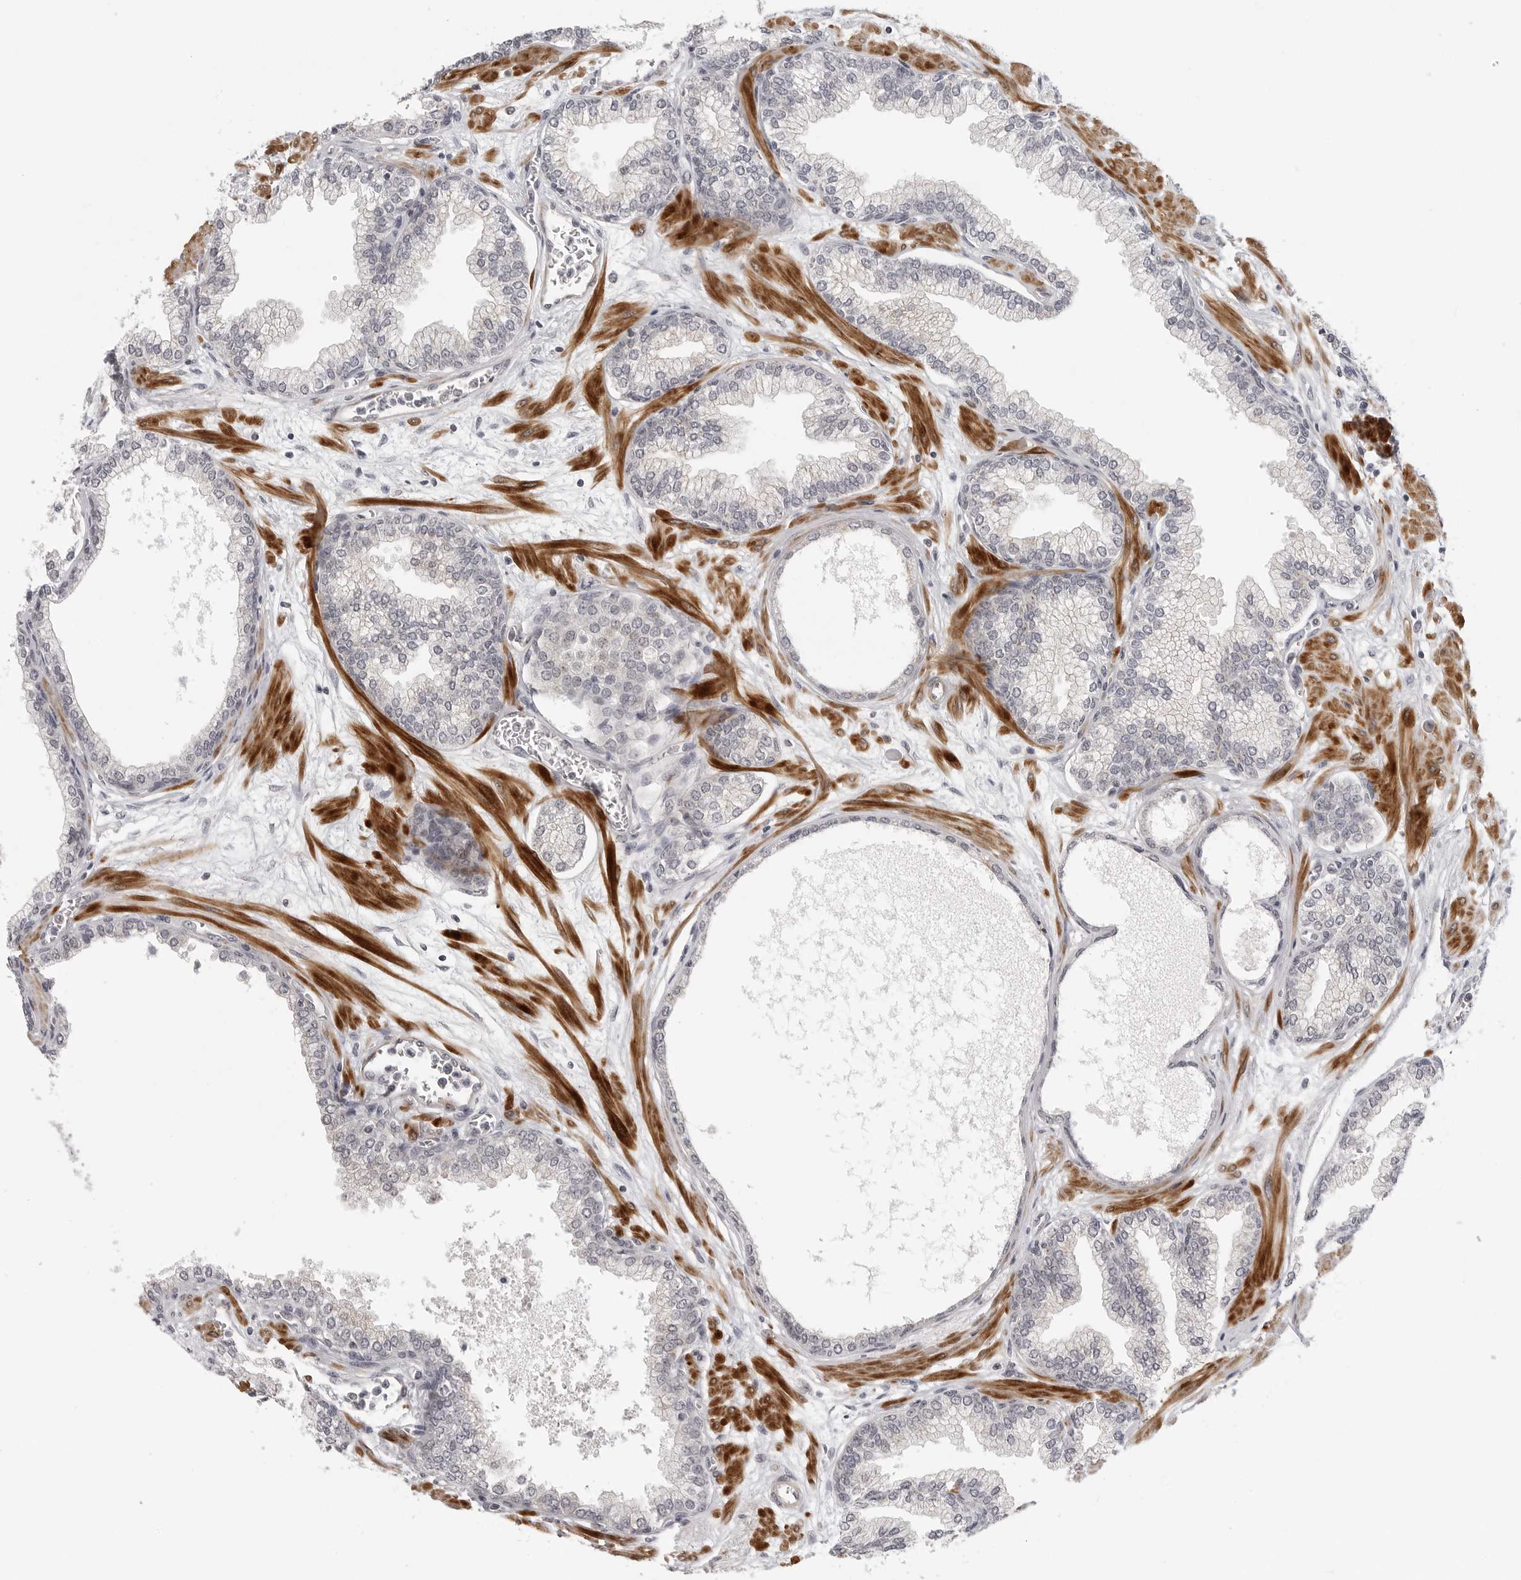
{"staining": {"intensity": "negative", "quantity": "none", "location": "none"}, "tissue": "prostate", "cell_type": "Glandular cells", "image_type": "normal", "snomed": [{"axis": "morphology", "description": "Normal tissue, NOS"}, {"axis": "morphology", "description": "Urothelial carcinoma, Low grade"}, {"axis": "topography", "description": "Urinary bladder"}, {"axis": "topography", "description": "Prostate"}], "caption": "A high-resolution histopathology image shows IHC staining of unremarkable prostate, which displays no significant expression in glandular cells.", "gene": "TUT4", "patient": {"sex": "male", "age": 60}}